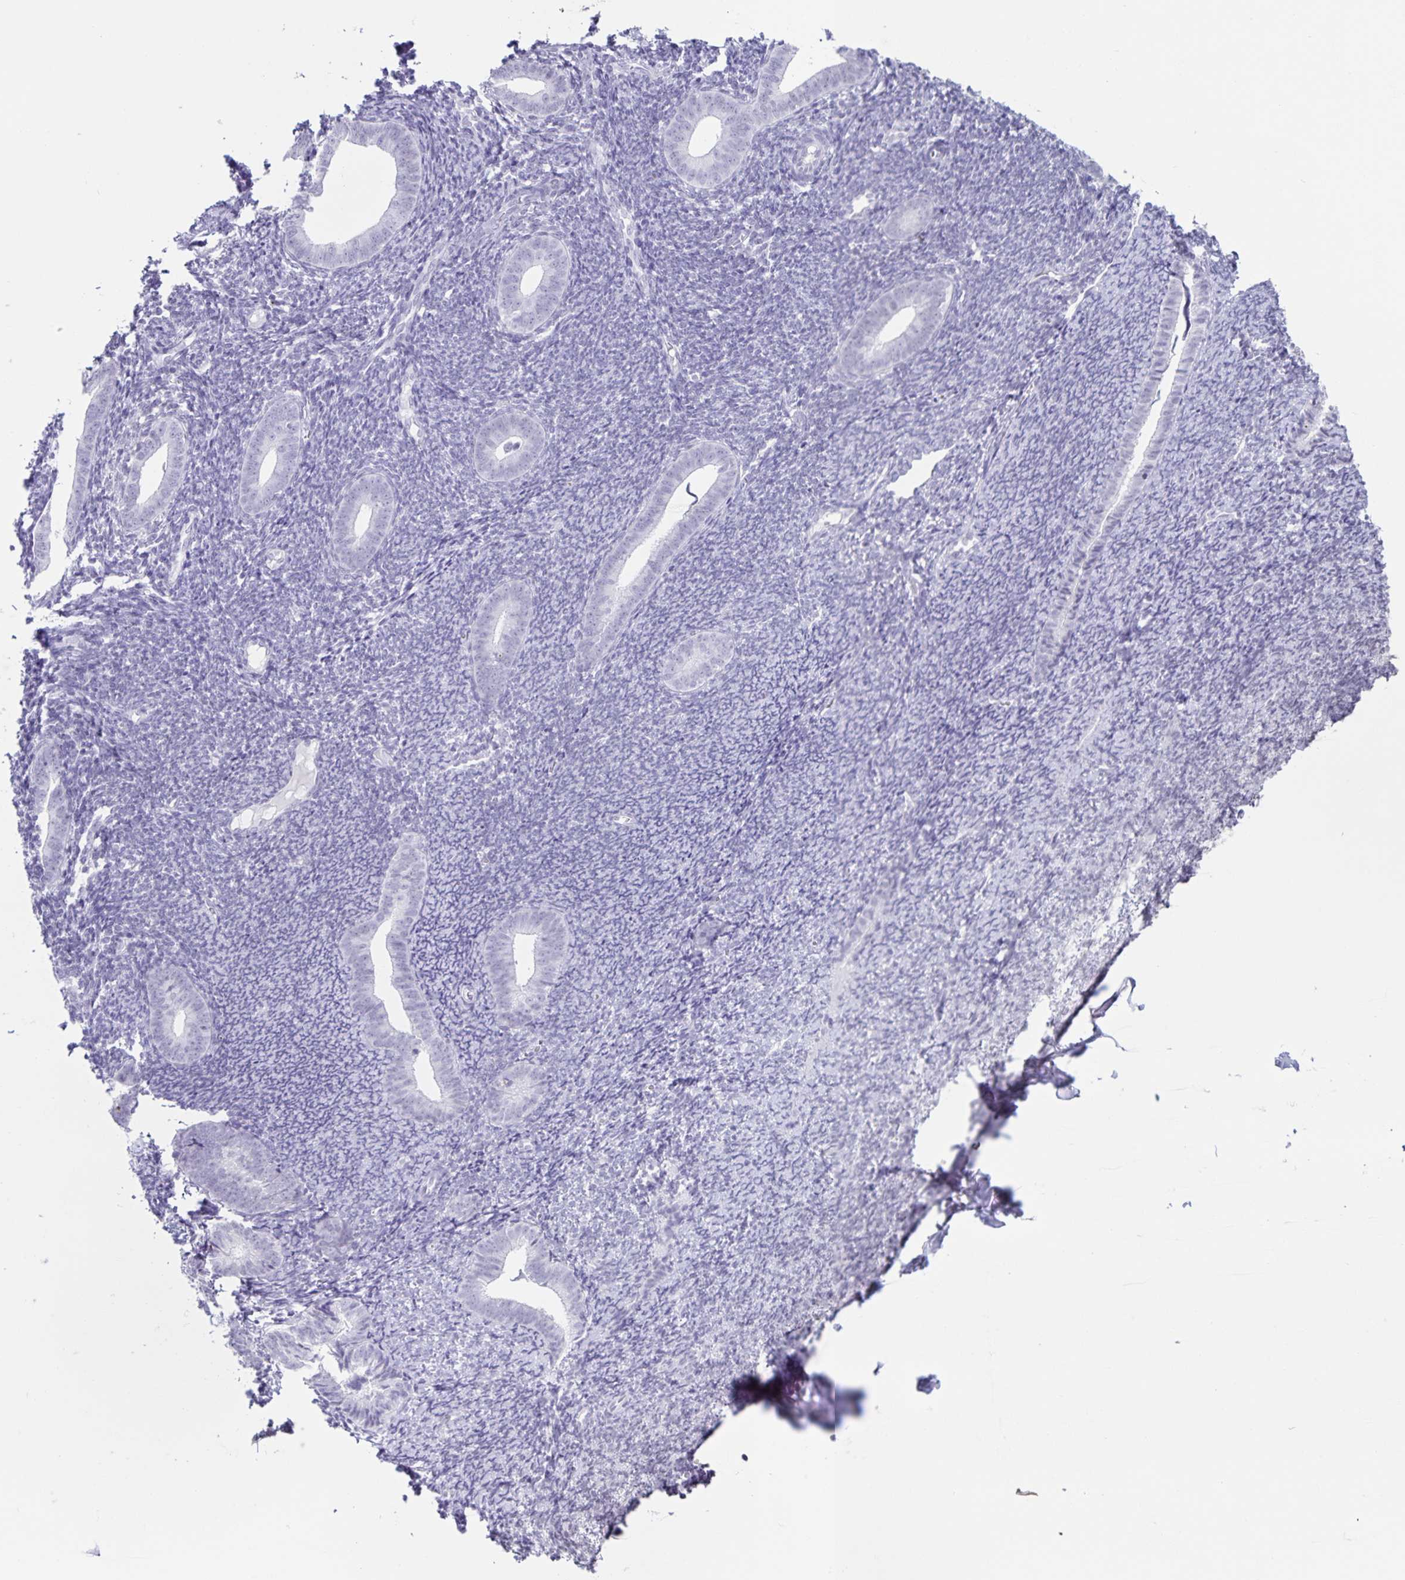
{"staining": {"intensity": "negative", "quantity": "none", "location": "none"}, "tissue": "endometrium", "cell_type": "Cells in endometrial stroma", "image_type": "normal", "snomed": [{"axis": "morphology", "description": "Normal tissue, NOS"}, {"axis": "topography", "description": "Endometrium"}], "caption": "The immunohistochemistry (IHC) image has no significant positivity in cells in endometrial stroma of endometrium.", "gene": "LCE6A", "patient": {"sex": "female", "age": 39}}